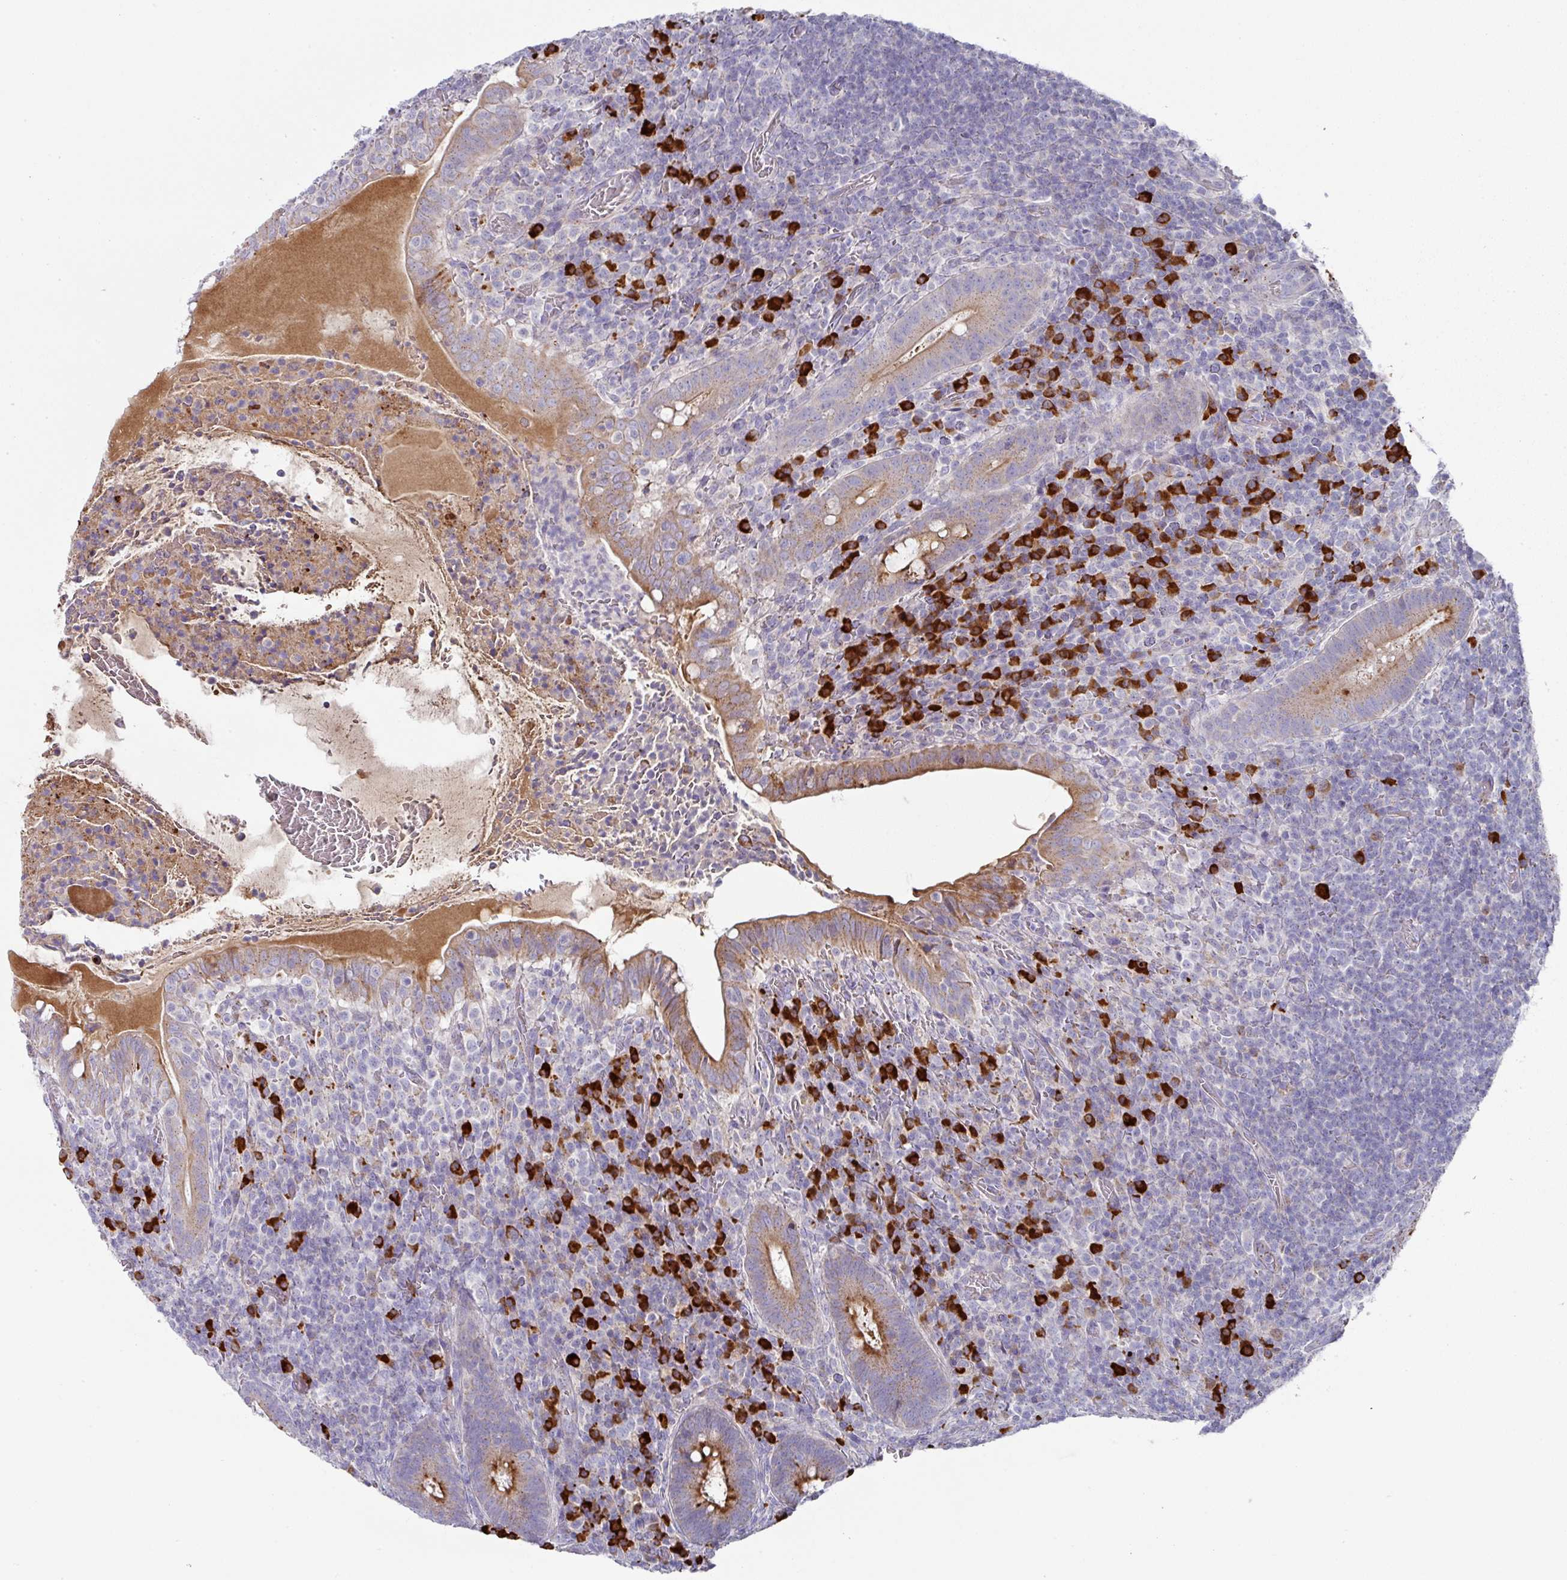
{"staining": {"intensity": "moderate", "quantity": ">75%", "location": "cytoplasmic/membranous"}, "tissue": "appendix", "cell_type": "Glandular cells", "image_type": "normal", "snomed": [{"axis": "morphology", "description": "Normal tissue, NOS"}, {"axis": "topography", "description": "Appendix"}], "caption": "Immunohistochemistry (IHC) image of benign appendix: human appendix stained using immunohistochemistry exhibits medium levels of moderate protein expression localized specifically in the cytoplasmic/membranous of glandular cells, appearing as a cytoplasmic/membranous brown color.", "gene": "IL4R", "patient": {"sex": "female", "age": 43}}